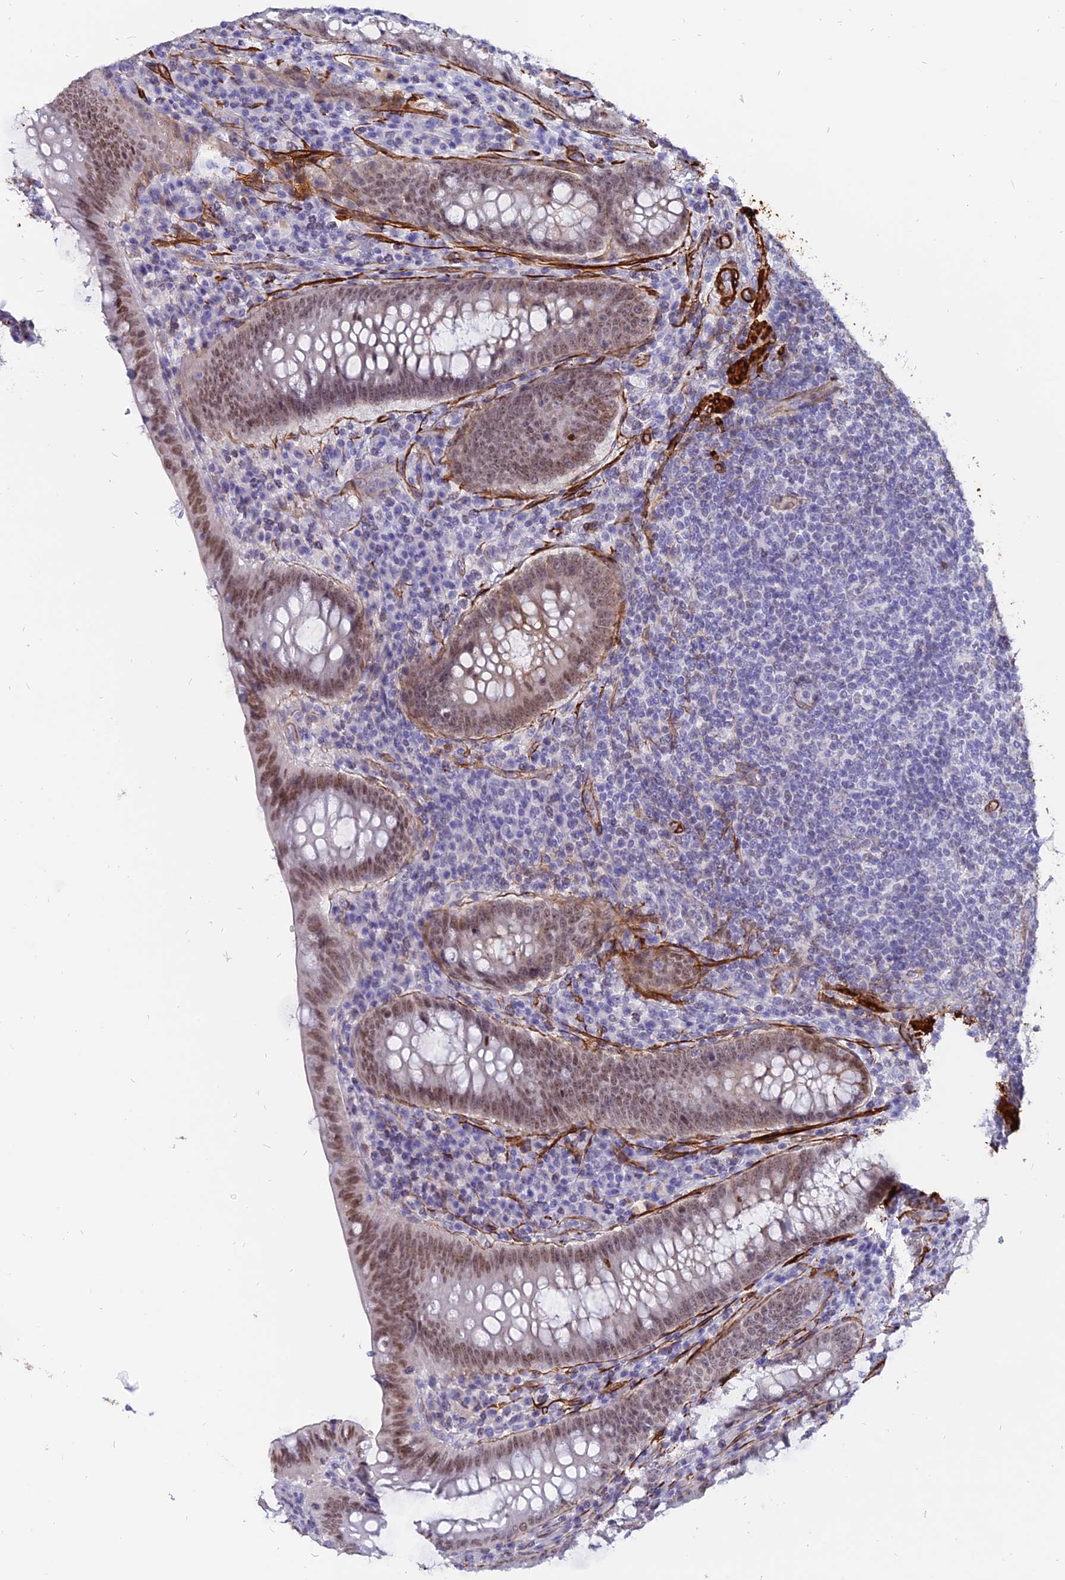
{"staining": {"intensity": "strong", "quantity": "25%-75%", "location": "nuclear"}, "tissue": "appendix", "cell_type": "Glandular cells", "image_type": "normal", "snomed": [{"axis": "morphology", "description": "Normal tissue, NOS"}, {"axis": "topography", "description": "Appendix"}], "caption": "An image showing strong nuclear staining in approximately 25%-75% of glandular cells in normal appendix, as visualized by brown immunohistochemical staining.", "gene": "CENPV", "patient": {"sex": "male", "age": 78}}